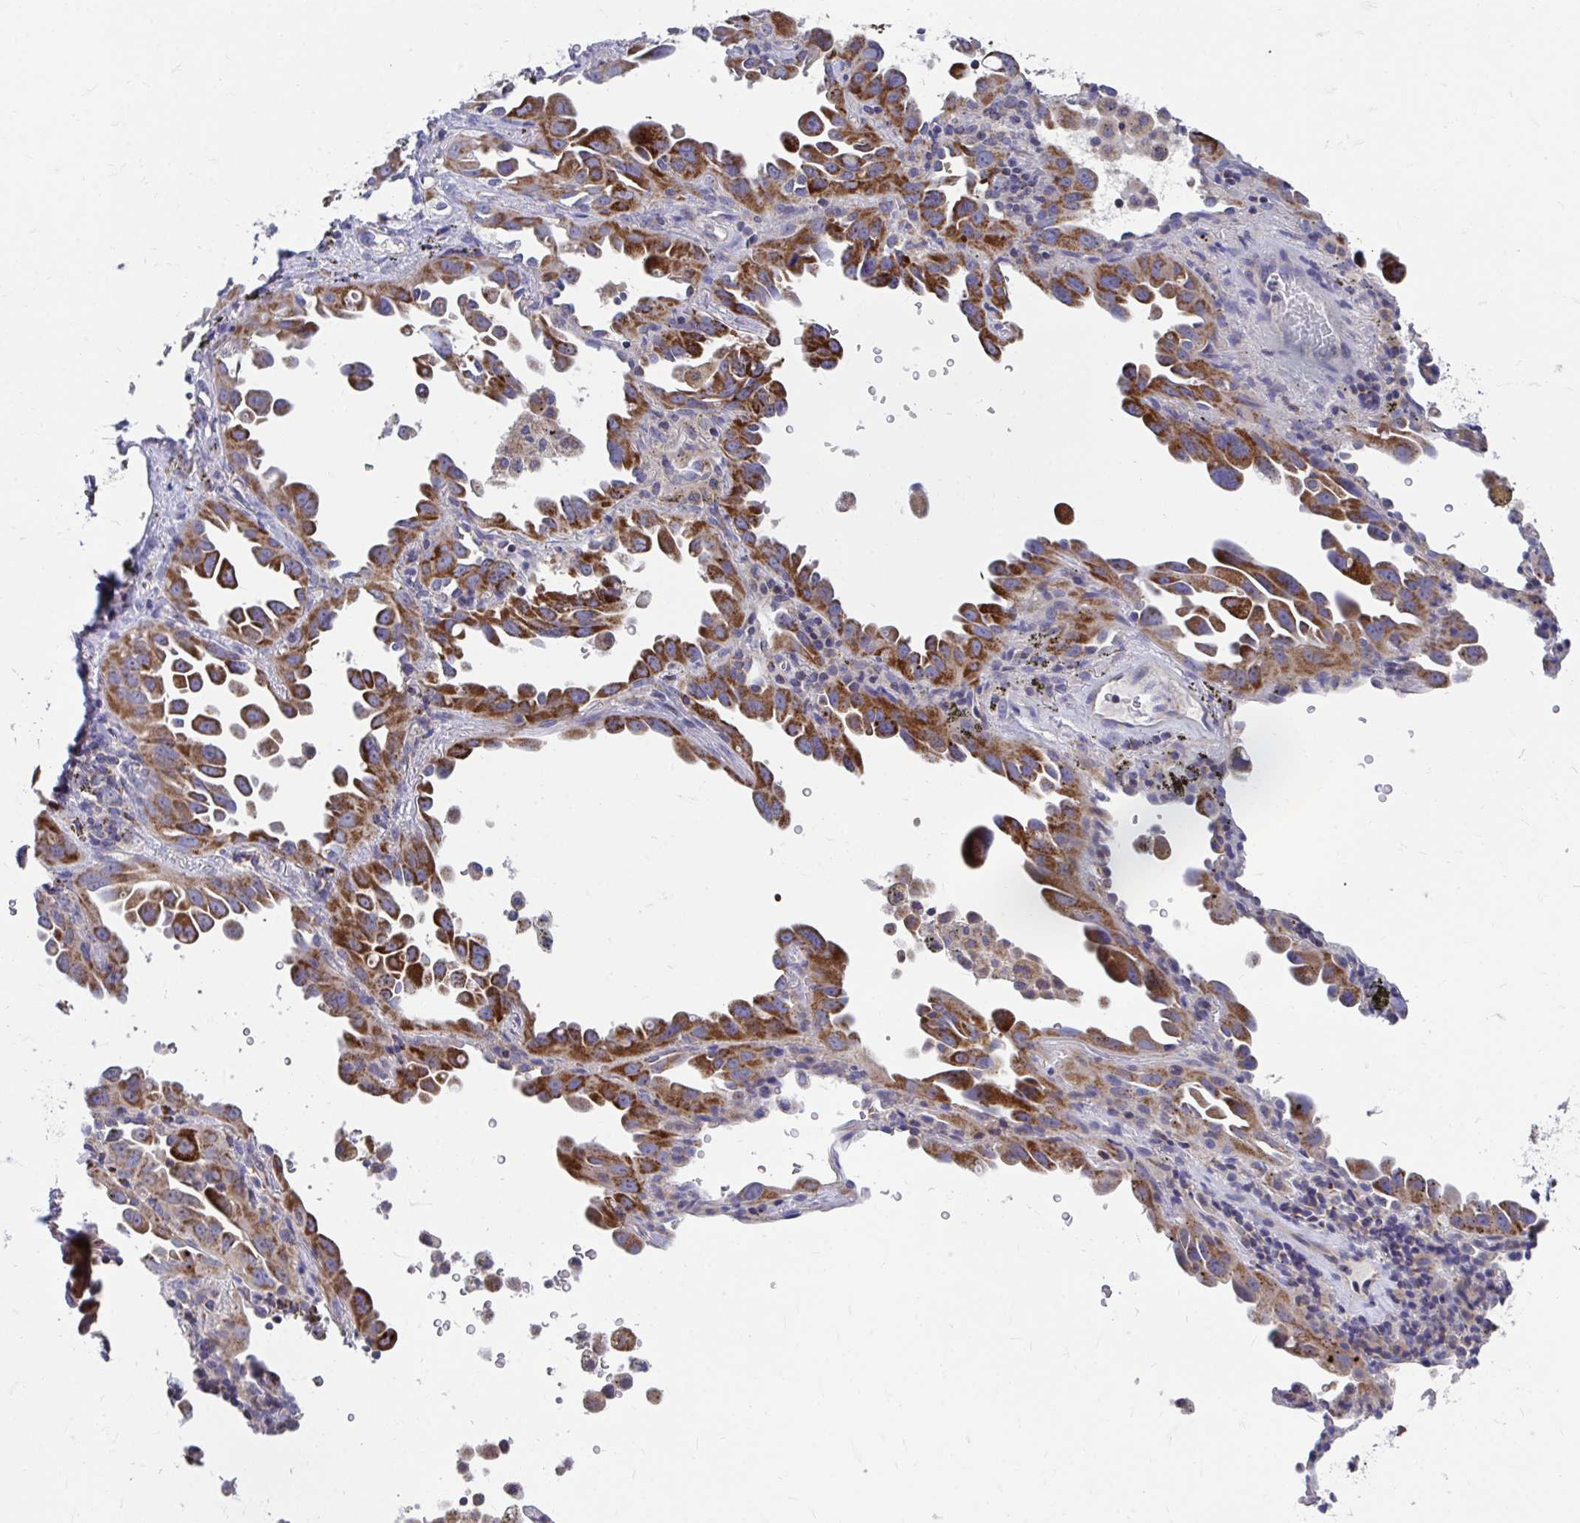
{"staining": {"intensity": "strong", "quantity": ">75%", "location": "cytoplasmic/membranous"}, "tissue": "lung cancer", "cell_type": "Tumor cells", "image_type": "cancer", "snomed": [{"axis": "morphology", "description": "Adenocarcinoma, NOS"}, {"axis": "topography", "description": "Lung"}], "caption": "This micrograph displays immunohistochemistry (IHC) staining of human lung cancer, with high strong cytoplasmic/membranous staining in approximately >75% of tumor cells.", "gene": "FHIP1B", "patient": {"sex": "male", "age": 68}}